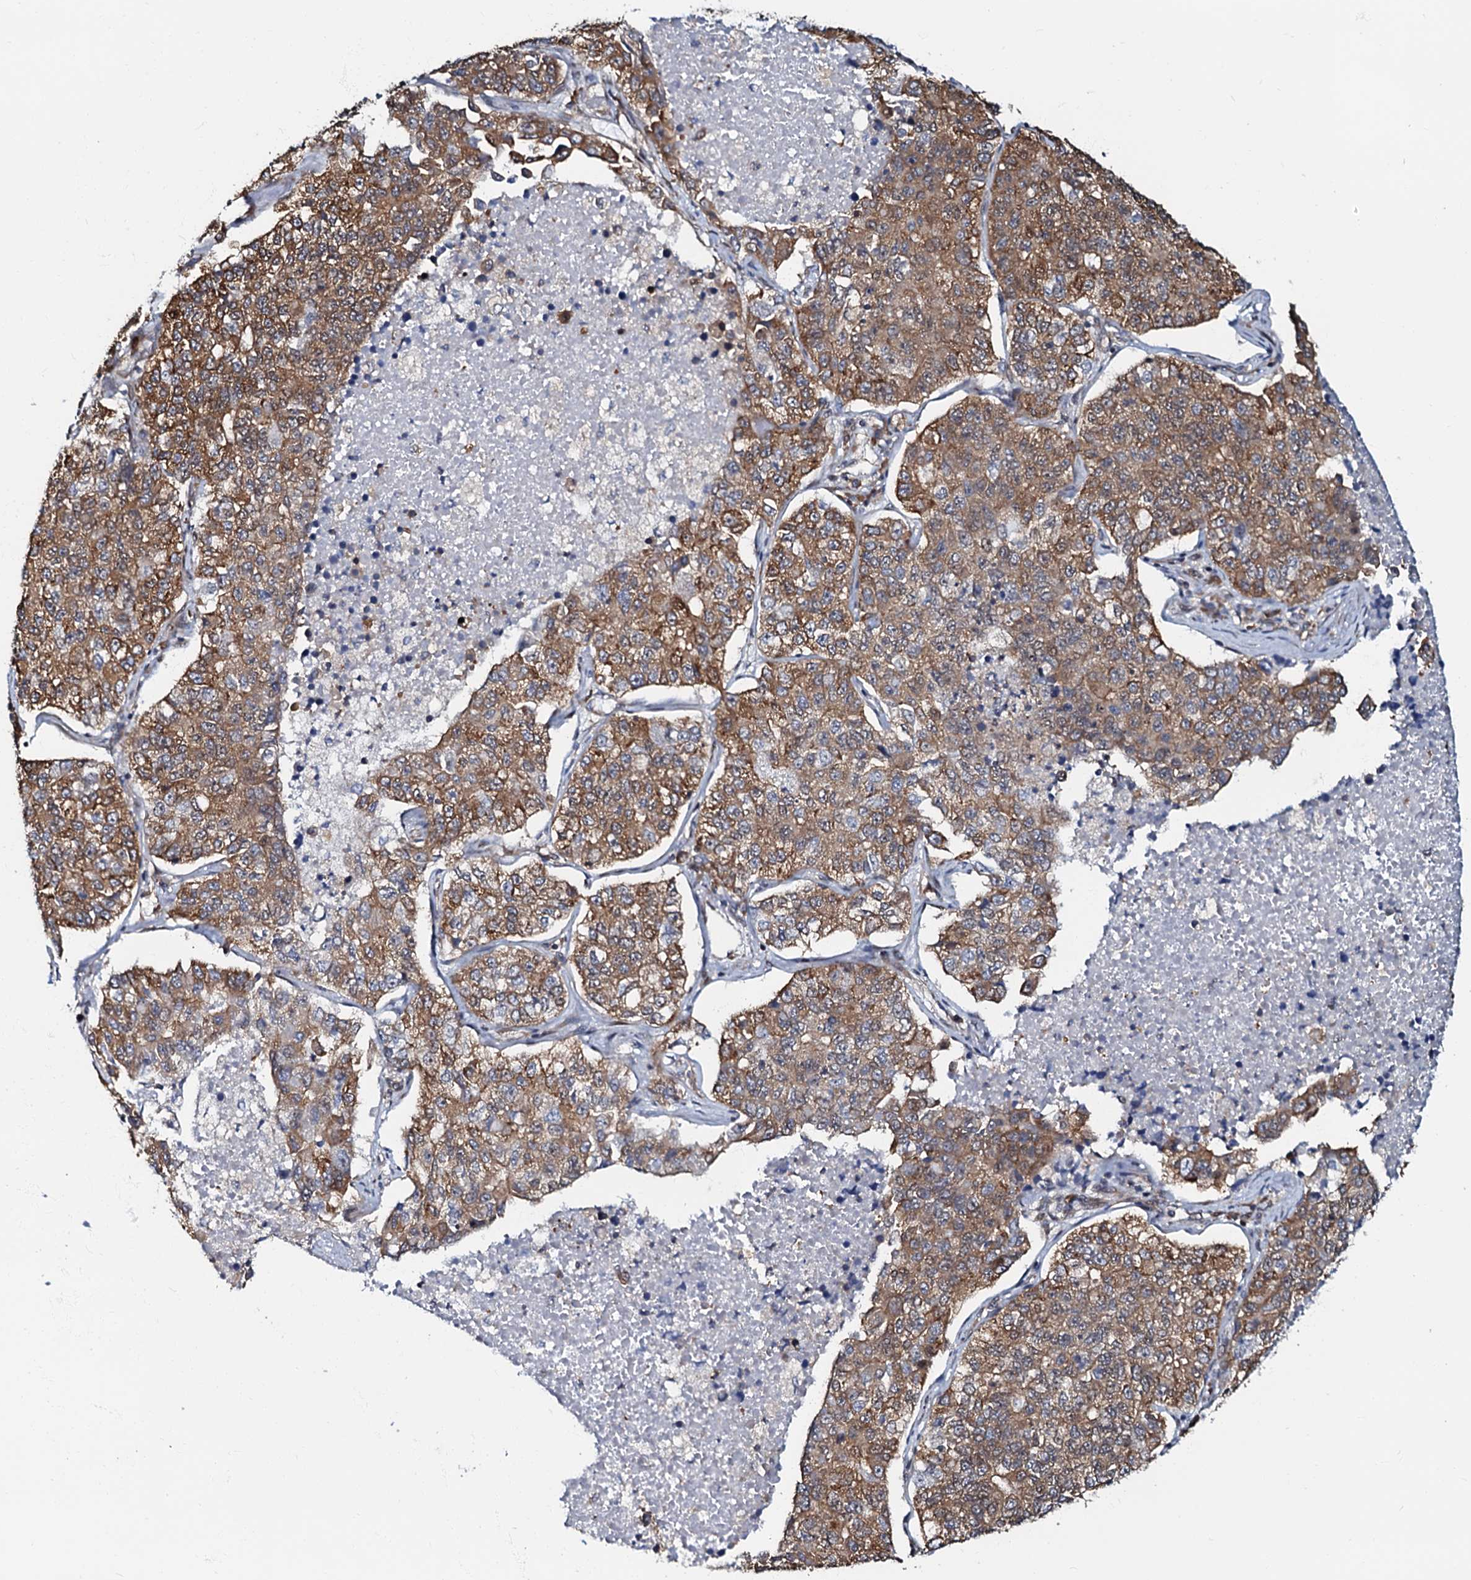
{"staining": {"intensity": "moderate", "quantity": ">75%", "location": "cytoplasmic/membranous"}, "tissue": "lung cancer", "cell_type": "Tumor cells", "image_type": "cancer", "snomed": [{"axis": "morphology", "description": "Adenocarcinoma, NOS"}, {"axis": "topography", "description": "Lung"}], "caption": "High-power microscopy captured an IHC photomicrograph of lung adenocarcinoma, revealing moderate cytoplasmic/membranous positivity in approximately >75% of tumor cells.", "gene": "OSBP", "patient": {"sex": "male", "age": 49}}